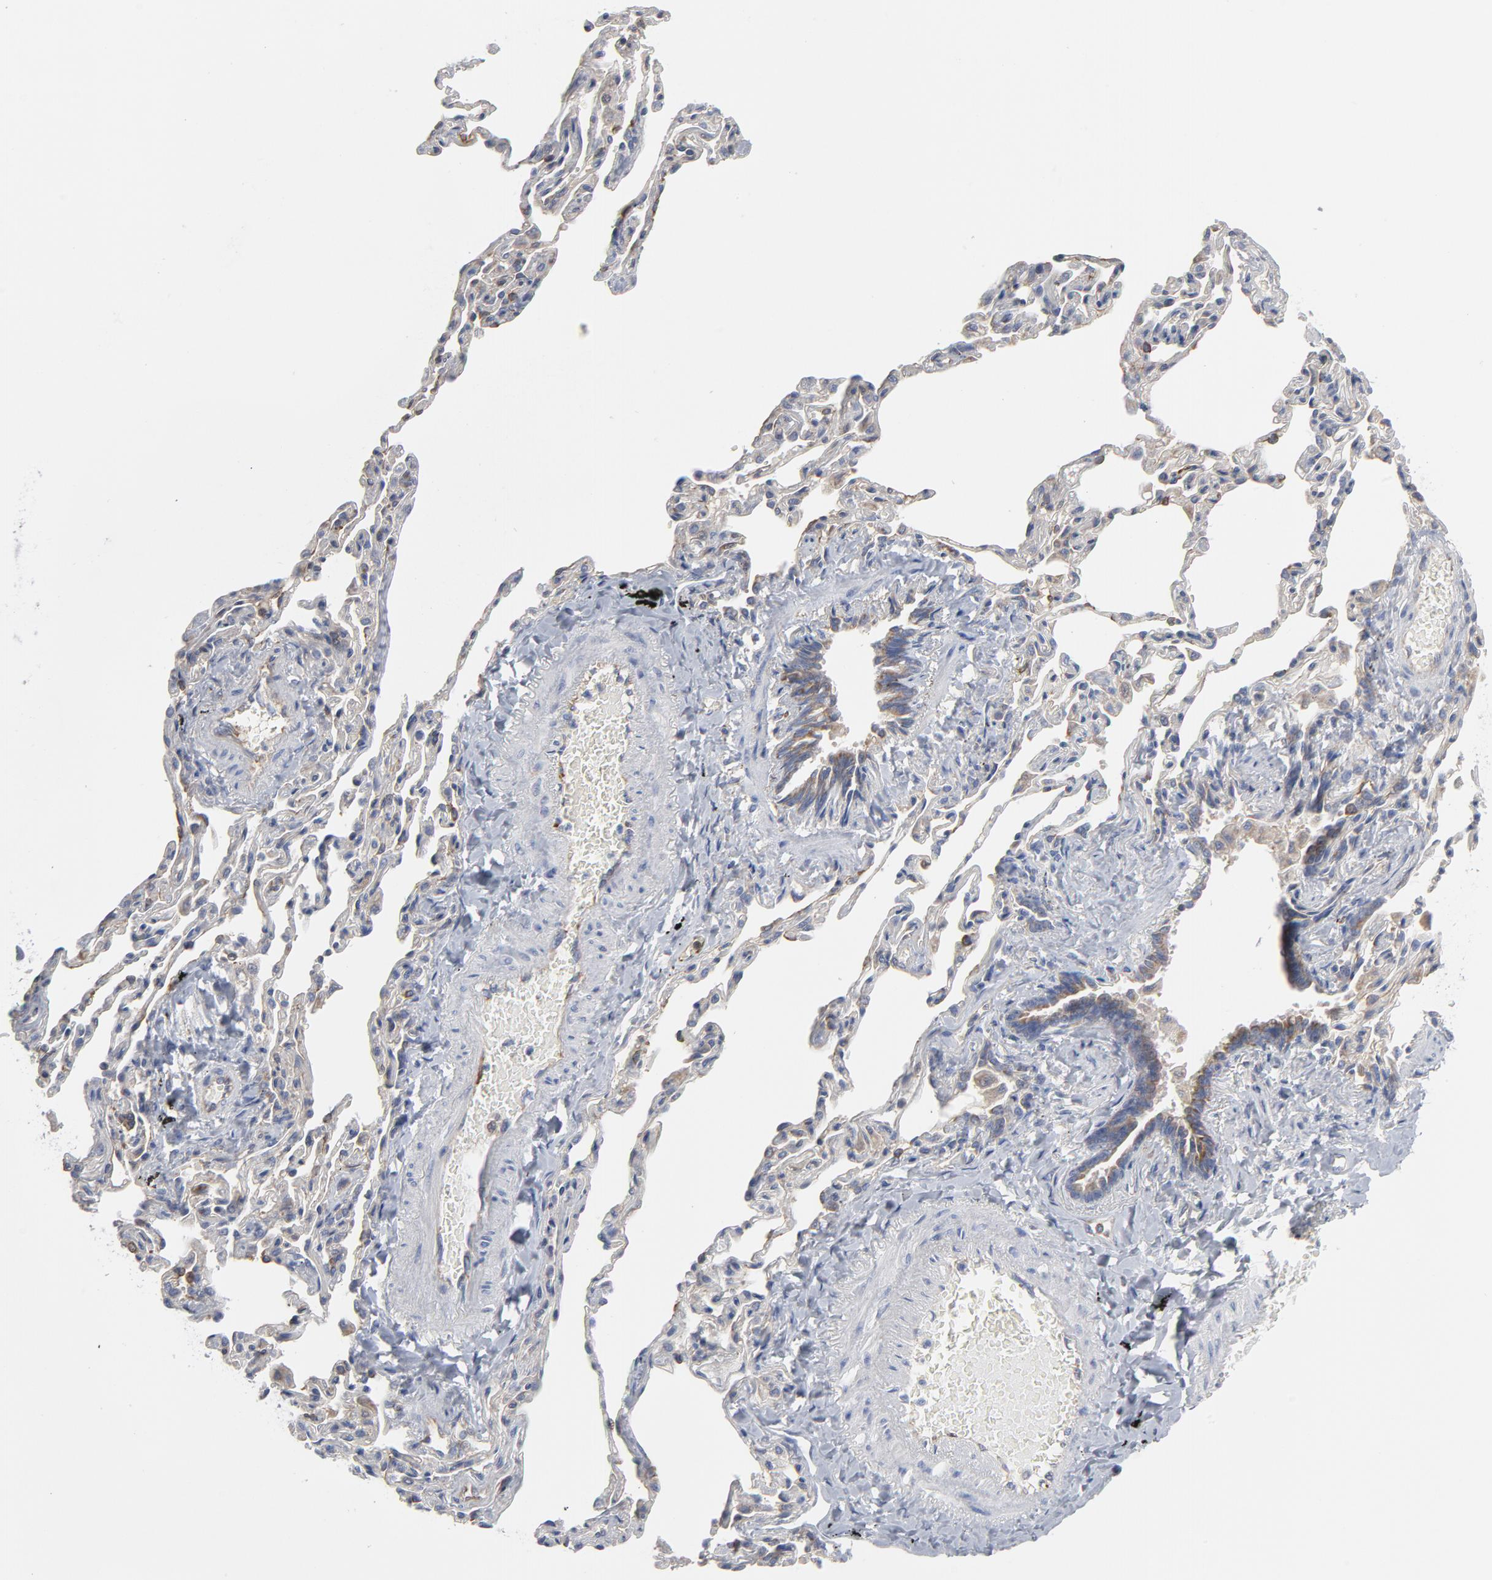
{"staining": {"intensity": "moderate", "quantity": ">75%", "location": "cytoplasmic/membranous"}, "tissue": "bronchus", "cell_type": "Respiratory epithelial cells", "image_type": "normal", "snomed": [{"axis": "morphology", "description": "Normal tissue, NOS"}, {"axis": "topography", "description": "Cartilage tissue"}, {"axis": "topography", "description": "Bronchus"}, {"axis": "topography", "description": "Lung"}], "caption": "This photomicrograph shows immunohistochemistry staining of normal bronchus, with medium moderate cytoplasmic/membranous staining in approximately >75% of respiratory epithelial cells.", "gene": "OXA1L", "patient": {"sex": "male", "age": 64}}